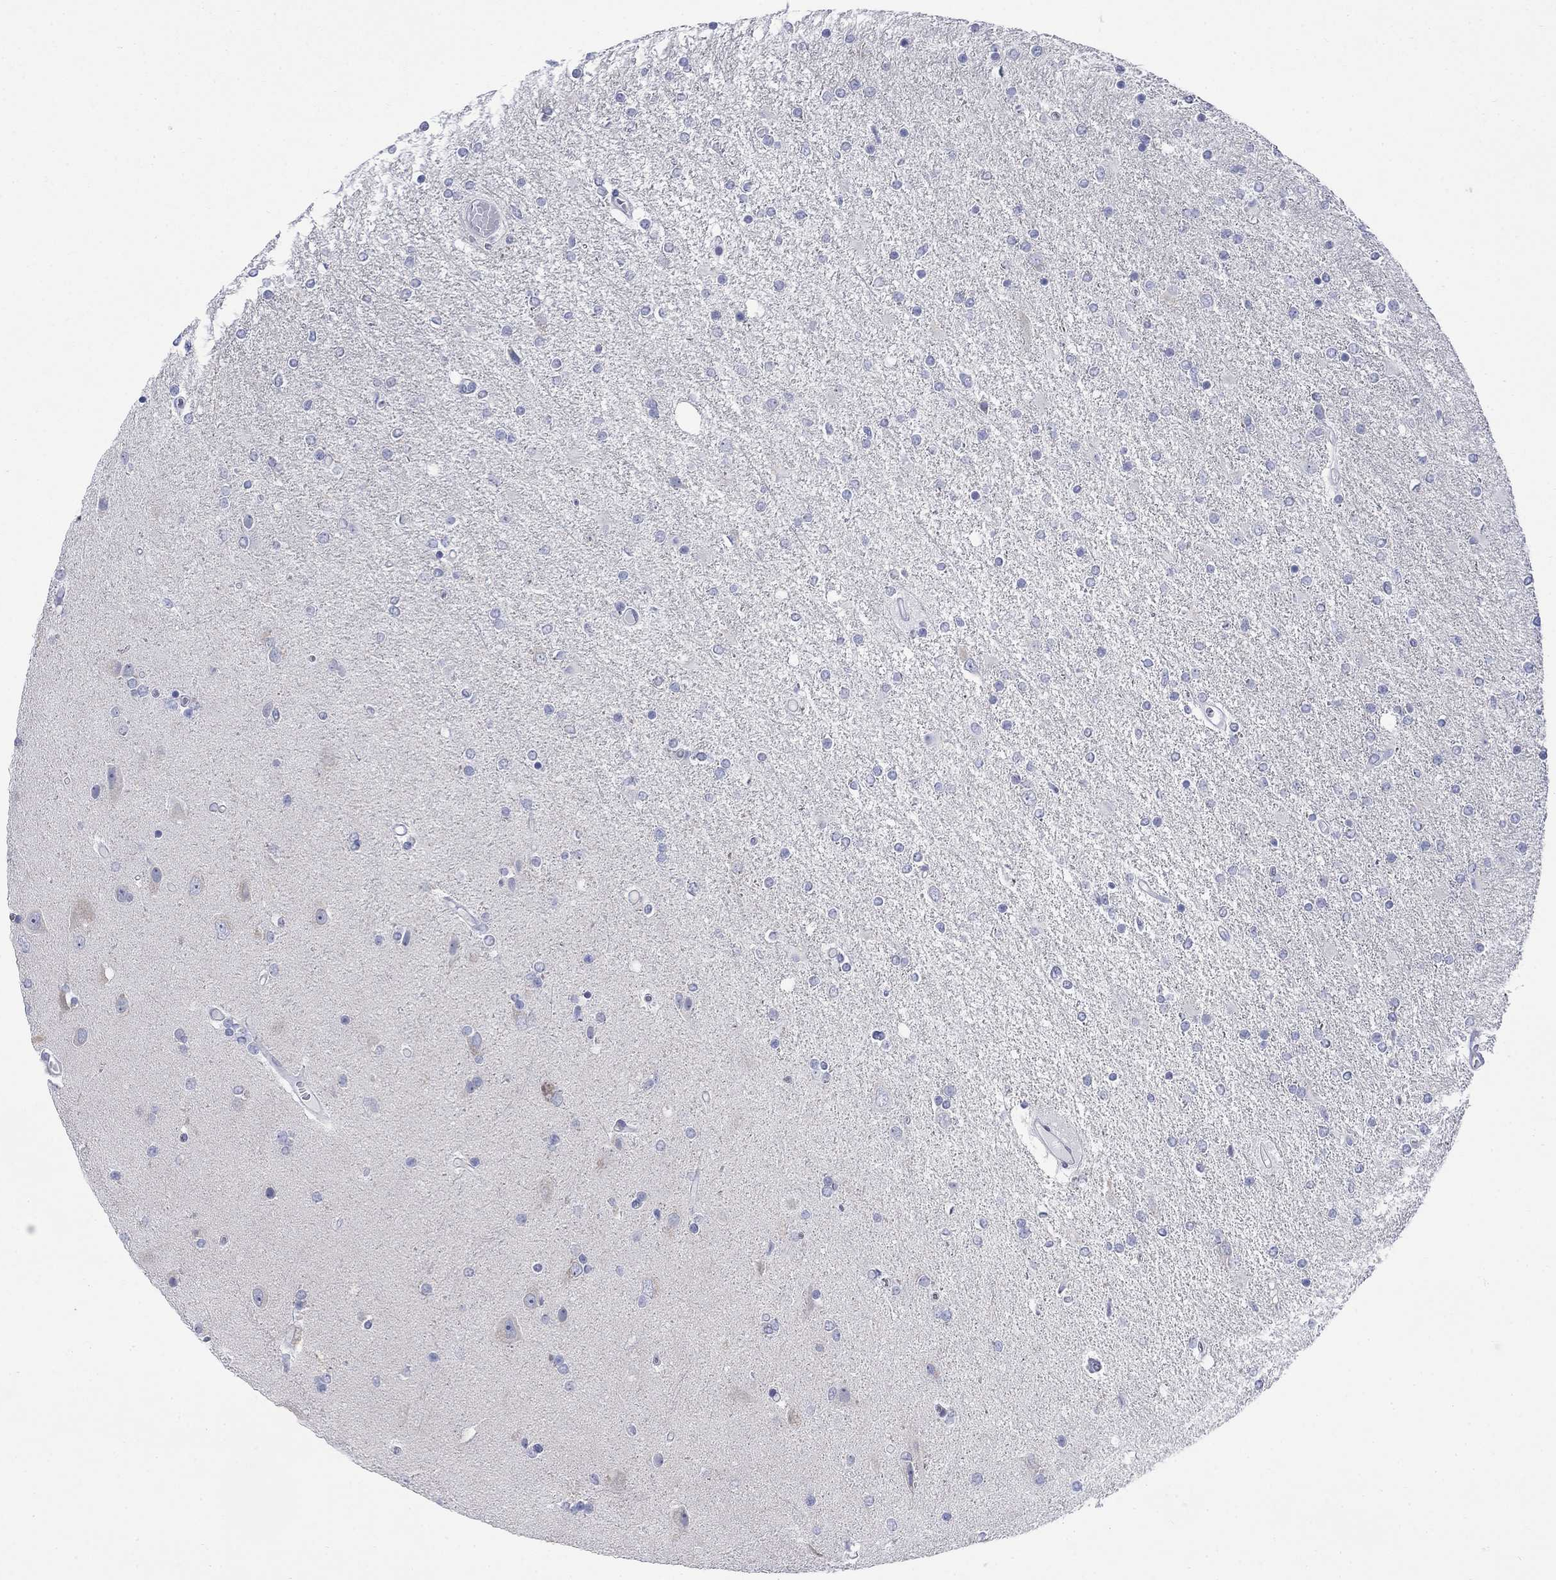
{"staining": {"intensity": "negative", "quantity": "none", "location": "none"}, "tissue": "glioma", "cell_type": "Tumor cells", "image_type": "cancer", "snomed": [{"axis": "morphology", "description": "Glioma, malignant, High grade"}, {"axis": "topography", "description": "Cerebral cortex"}], "caption": "The histopathology image shows no significant staining in tumor cells of glioma.", "gene": "IGF2BP3", "patient": {"sex": "male", "age": 70}}